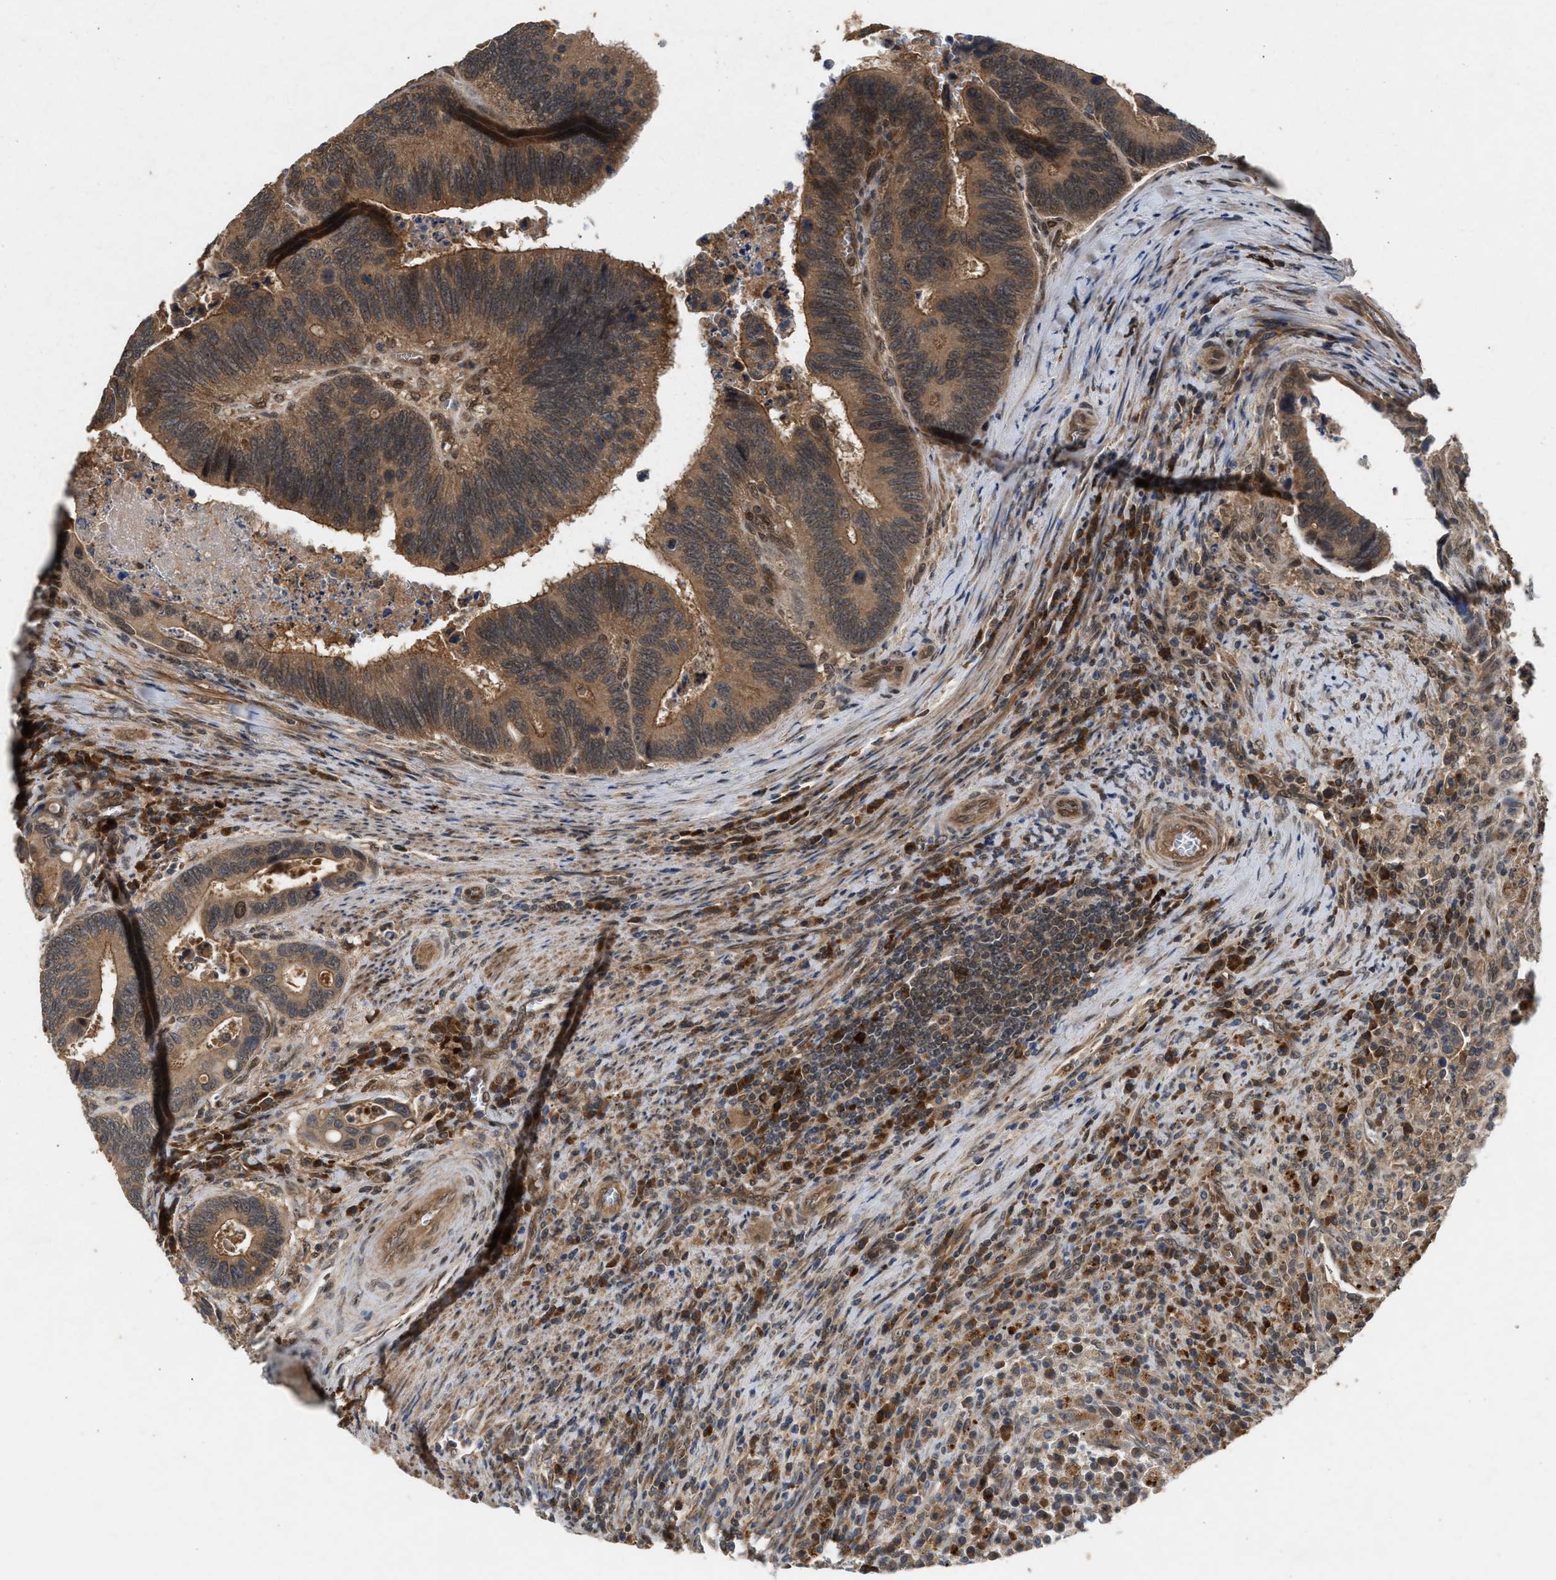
{"staining": {"intensity": "moderate", "quantity": ">75%", "location": "cytoplasmic/membranous,nuclear"}, "tissue": "colorectal cancer", "cell_type": "Tumor cells", "image_type": "cancer", "snomed": [{"axis": "morphology", "description": "Inflammation, NOS"}, {"axis": "morphology", "description": "Adenocarcinoma, NOS"}, {"axis": "topography", "description": "Colon"}], "caption": "Protein expression analysis of human colorectal adenocarcinoma reveals moderate cytoplasmic/membranous and nuclear positivity in about >75% of tumor cells.", "gene": "RUSC2", "patient": {"sex": "male", "age": 72}}